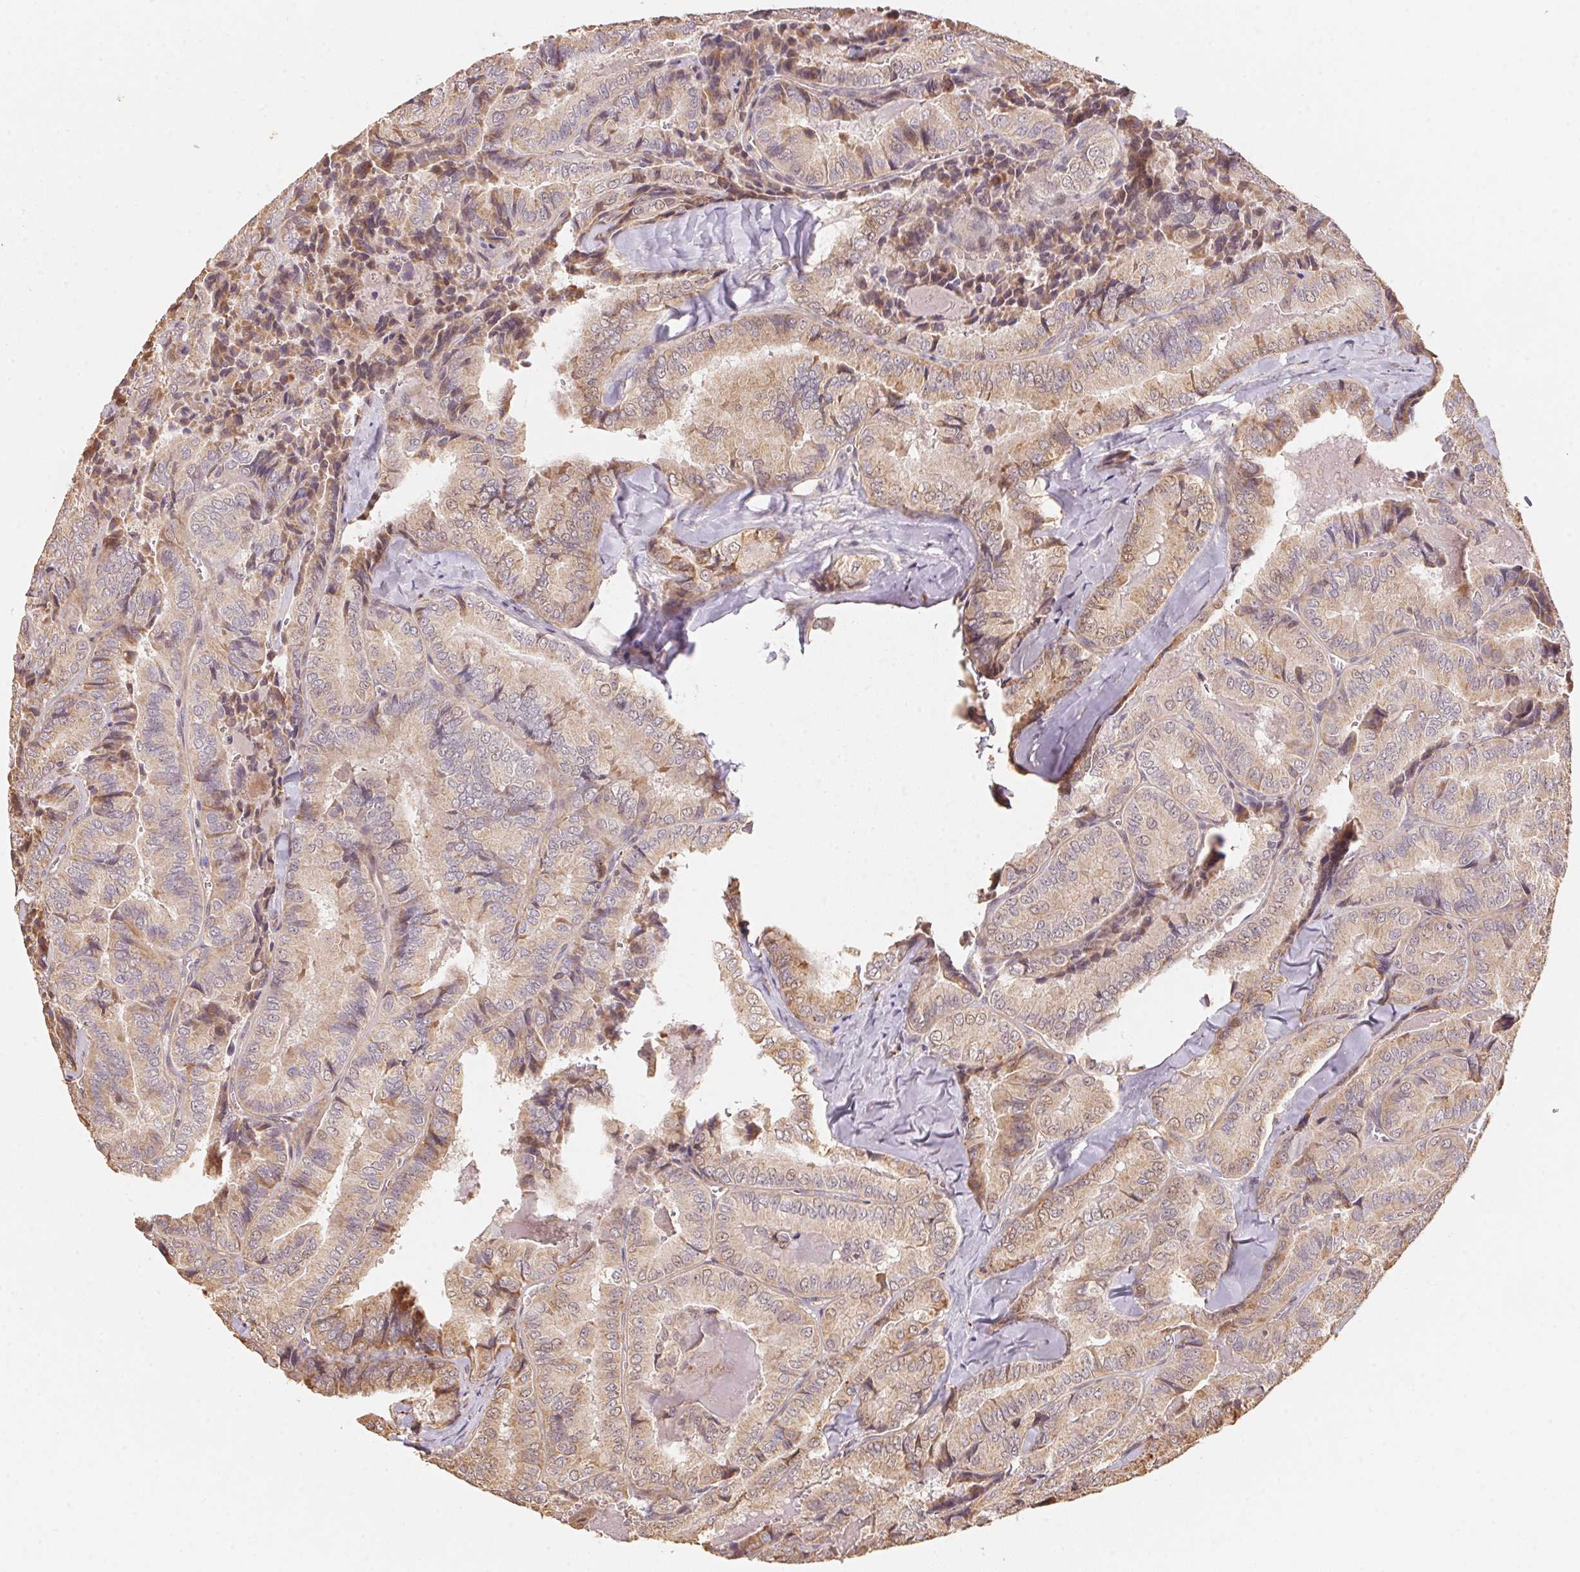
{"staining": {"intensity": "weak", "quantity": "25%-75%", "location": "cytoplasmic/membranous"}, "tissue": "thyroid cancer", "cell_type": "Tumor cells", "image_type": "cancer", "snomed": [{"axis": "morphology", "description": "Papillary adenocarcinoma, NOS"}, {"axis": "topography", "description": "Thyroid gland"}], "caption": "Protein staining displays weak cytoplasmic/membranous staining in about 25%-75% of tumor cells in thyroid cancer.", "gene": "TMEM222", "patient": {"sex": "female", "age": 75}}